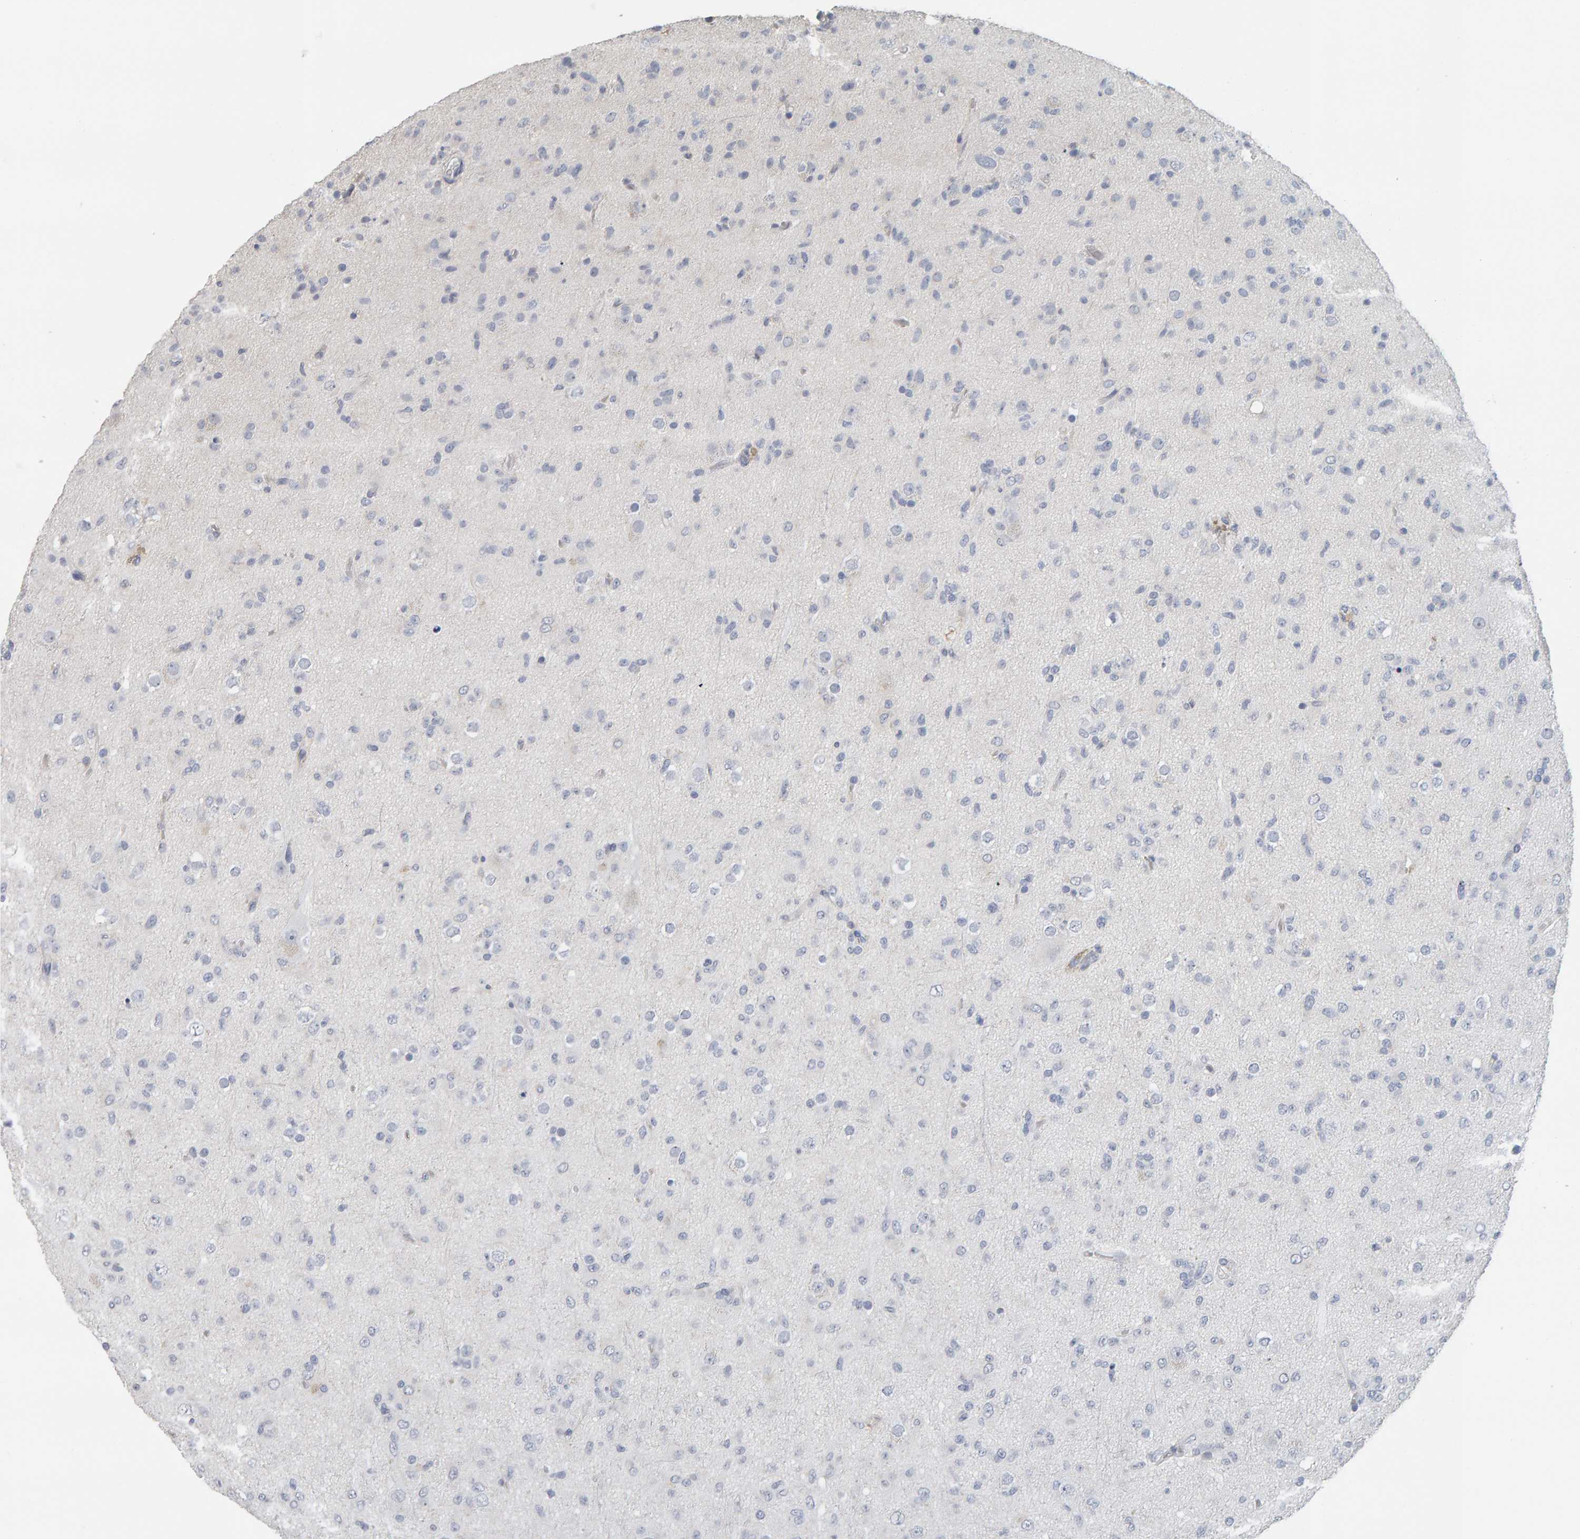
{"staining": {"intensity": "negative", "quantity": "none", "location": "none"}, "tissue": "glioma", "cell_type": "Tumor cells", "image_type": "cancer", "snomed": [{"axis": "morphology", "description": "Glioma, malignant, Low grade"}, {"axis": "topography", "description": "Brain"}], "caption": "Tumor cells show no significant protein expression in malignant glioma (low-grade).", "gene": "ADHFE1", "patient": {"sex": "male", "age": 65}}